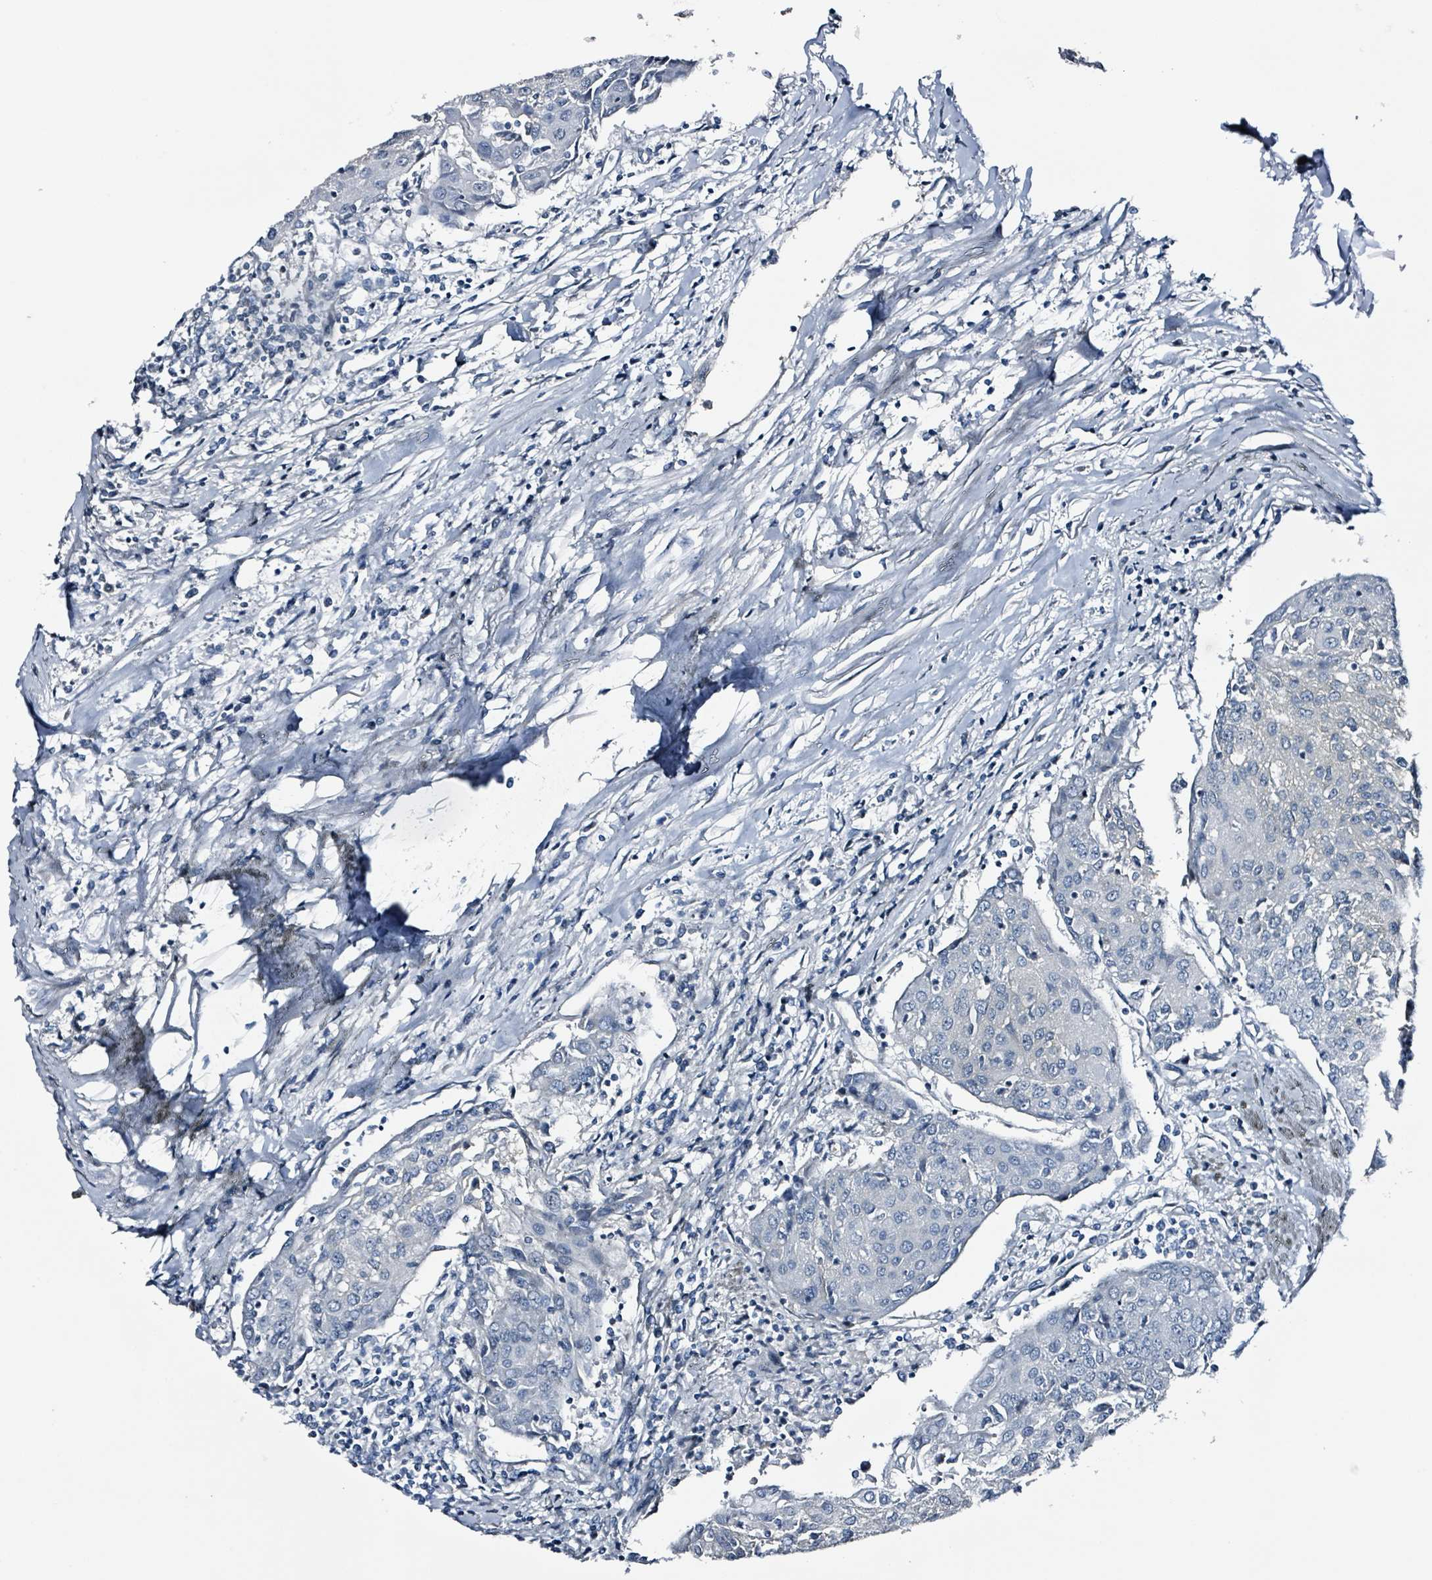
{"staining": {"intensity": "negative", "quantity": "none", "location": "none"}, "tissue": "urothelial cancer", "cell_type": "Tumor cells", "image_type": "cancer", "snomed": [{"axis": "morphology", "description": "Urothelial carcinoma, High grade"}, {"axis": "topography", "description": "Urinary bladder"}], "caption": "An immunohistochemistry photomicrograph of urothelial cancer is shown. There is no staining in tumor cells of urothelial cancer.", "gene": "CA9", "patient": {"sex": "female", "age": 85}}